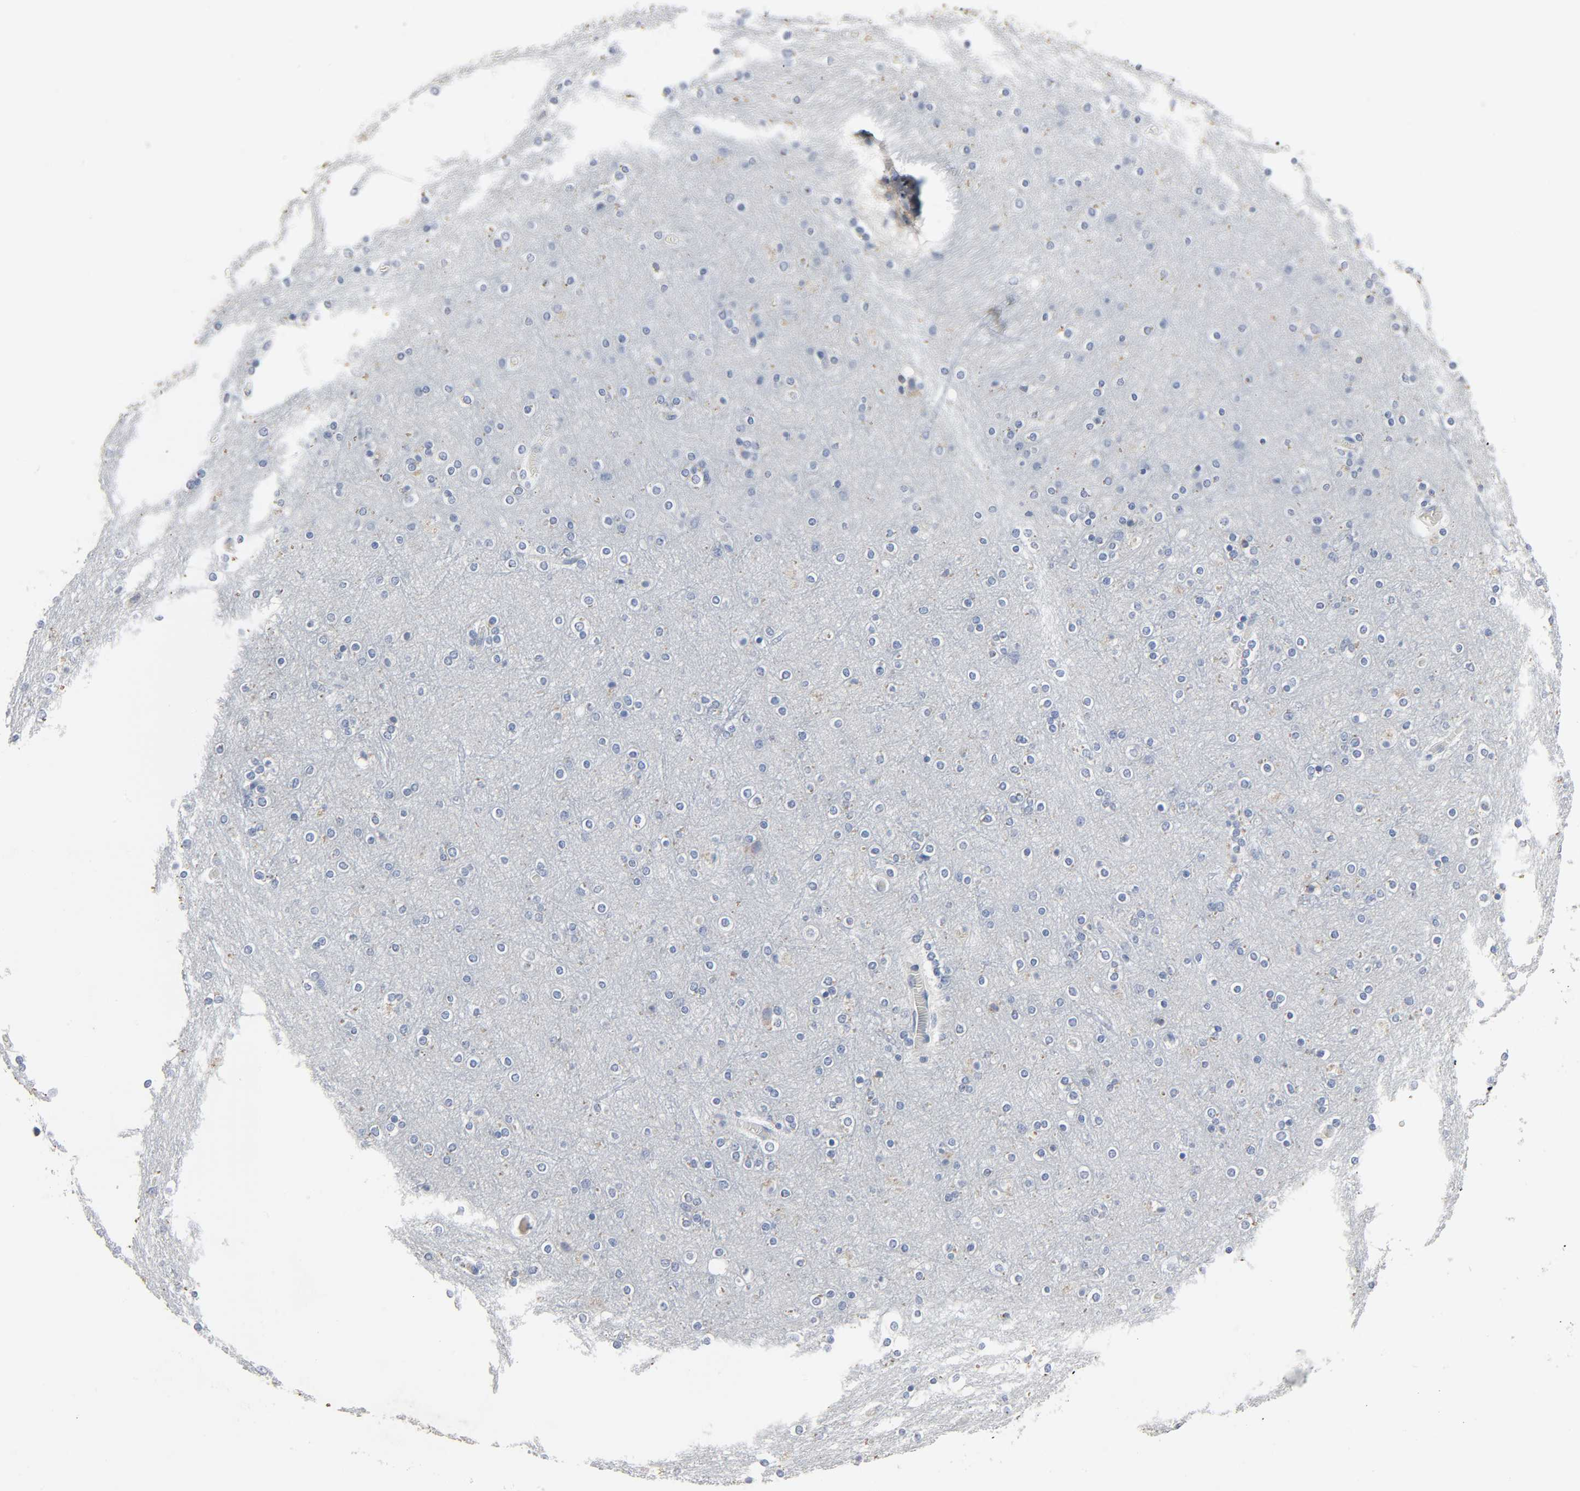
{"staining": {"intensity": "negative", "quantity": "none", "location": "none"}, "tissue": "cerebral cortex", "cell_type": "Endothelial cells", "image_type": "normal", "snomed": [{"axis": "morphology", "description": "Normal tissue, NOS"}, {"axis": "topography", "description": "Cerebral cortex"}], "caption": "IHC micrograph of benign cerebral cortex: cerebral cortex stained with DAB reveals no significant protein expression in endothelial cells. The staining is performed using DAB brown chromogen with nuclei counter-stained in using hematoxylin.", "gene": "FBLN5", "patient": {"sex": "female", "age": 54}}